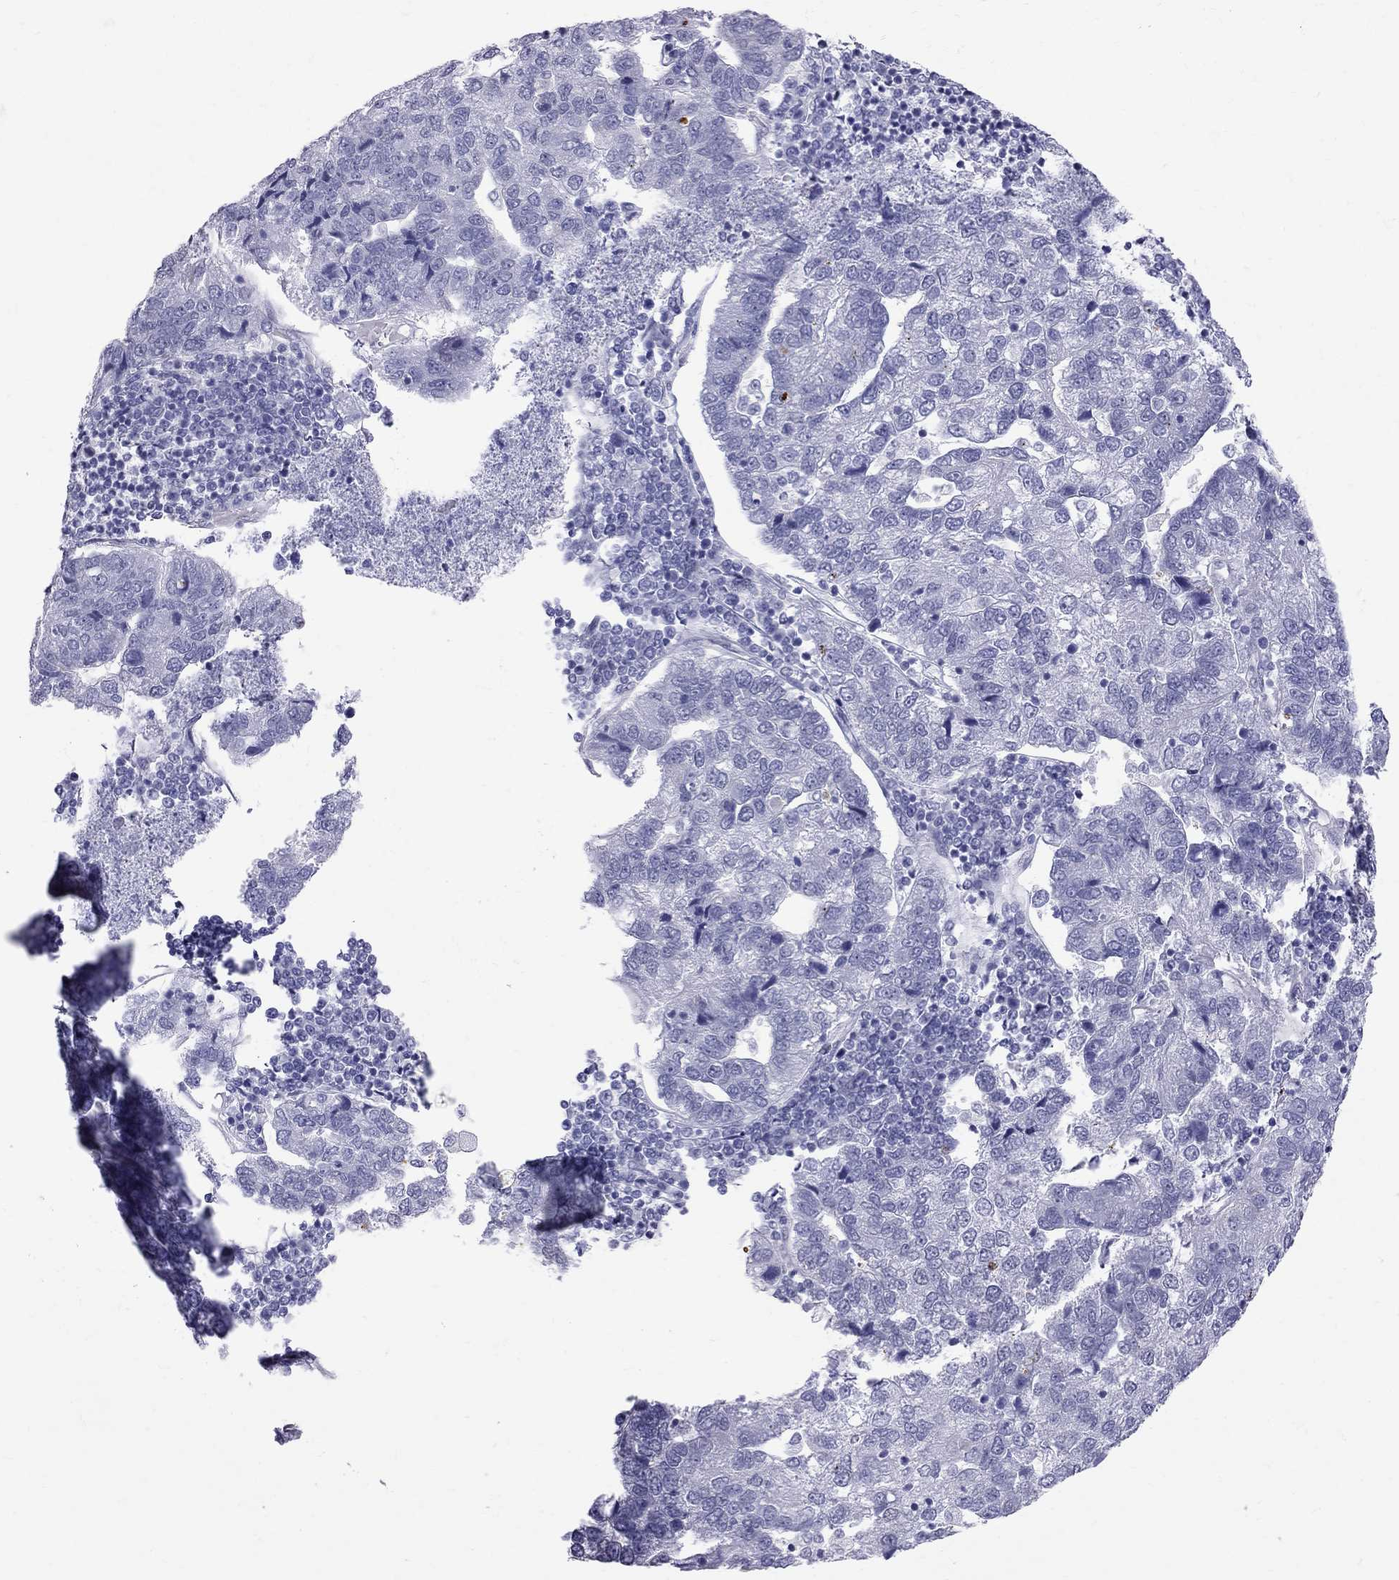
{"staining": {"intensity": "negative", "quantity": "none", "location": "none"}, "tissue": "pancreatic cancer", "cell_type": "Tumor cells", "image_type": "cancer", "snomed": [{"axis": "morphology", "description": "Adenocarcinoma, NOS"}, {"axis": "topography", "description": "Pancreas"}], "caption": "This photomicrograph is of pancreatic adenocarcinoma stained with immunohistochemistry to label a protein in brown with the nuclei are counter-stained blue. There is no positivity in tumor cells.", "gene": "MUC15", "patient": {"sex": "female", "age": 61}}